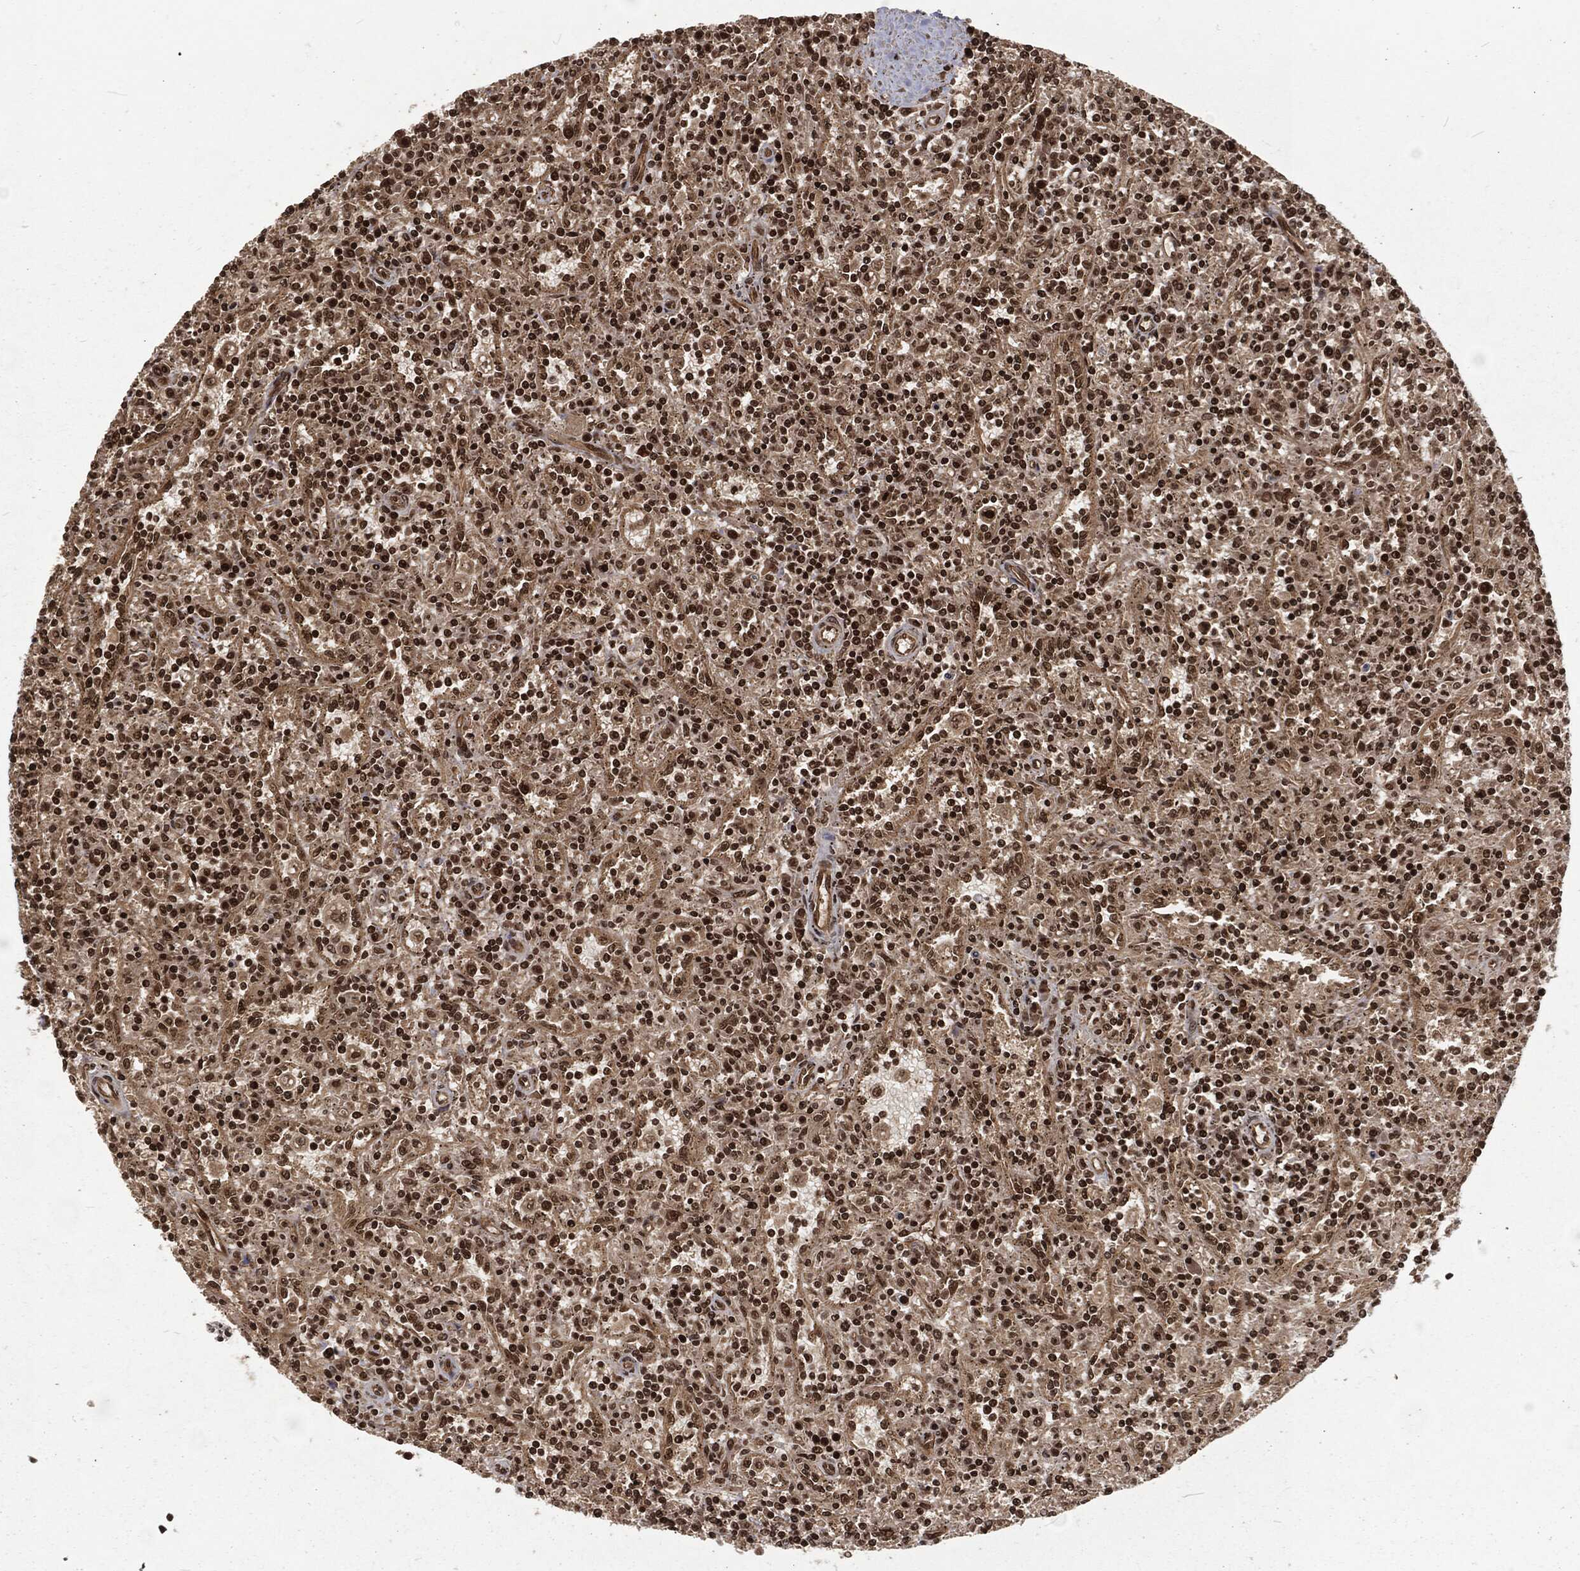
{"staining": {"intensity": "strong", "quantity": ">75%", "location": "nuclear"}, "tissue": "lymphoma", "cell_type": "Tumor cells", "image_type": "cancer", "snomed": [{"axis": "morphology", "description": "Malignant lymphoma, non-Hodgkin's type, Low grade"}, {"axis": "topography", "description": "Spleen"}], "caption": "The micrograph exhibits a brown stain indicating the presence of a protein in the nuclear of tumor cells in lymphoma.", "gene": "NGRN", "patient": {"sex": "male", "age": 62}}